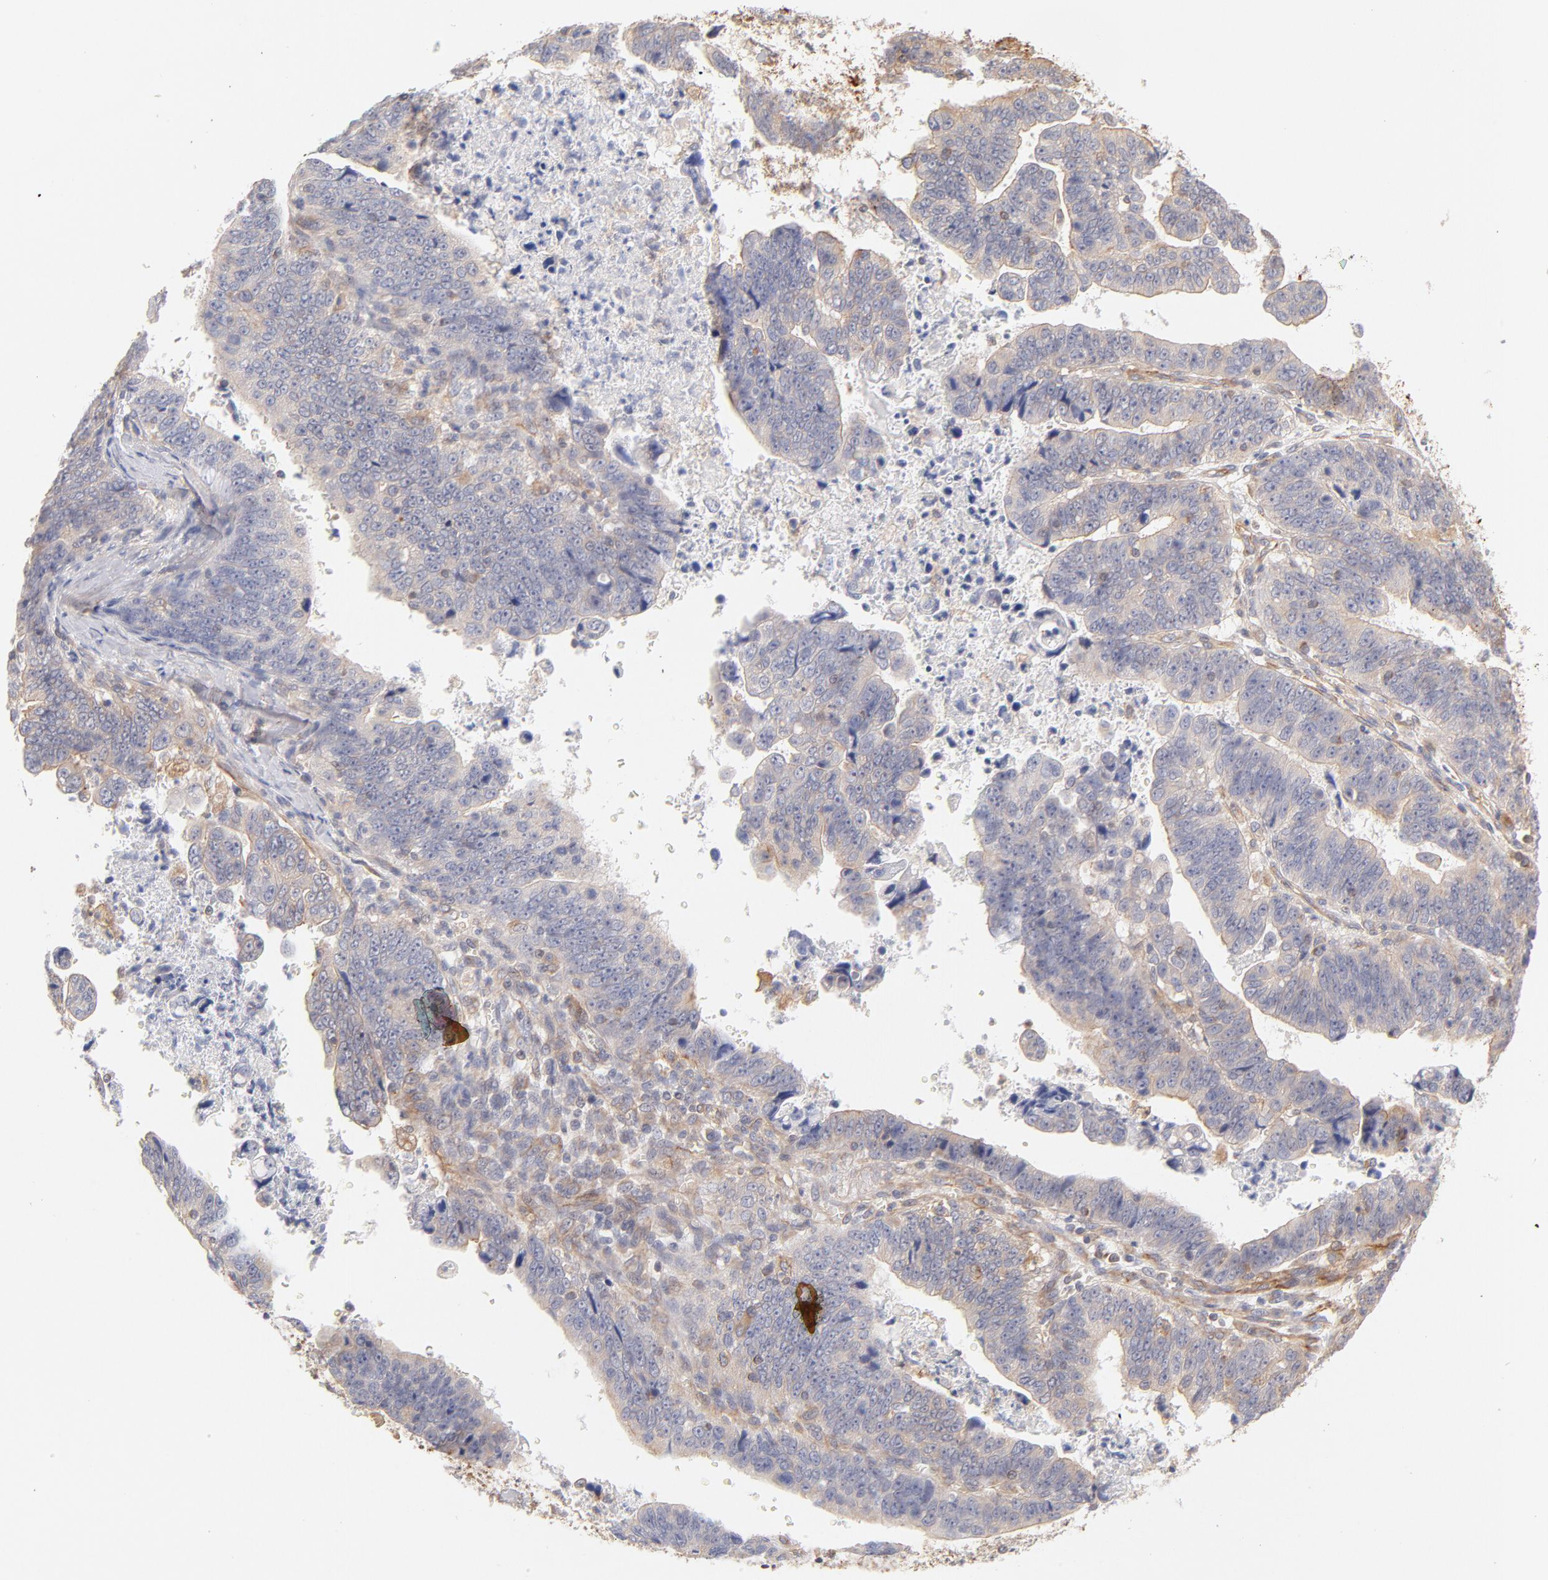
{"staining": {"intensity": "weak", "quantity": "25%-75%", "location": "cytoplasmic/membranous"}, "tissue": "stomach cancer", "cell_type": "Tumor cells", "image_type": "cancer", "snomed": [{"axis": "morphology", "description": "Adenocarcinoma, NOS"}, {"axis": "topography", "description": "Stomach, upper"}], "caption": "Protein analysis of stomach adenocarcinoma tissue reveals weak cytoplasmic/membranous expression in approximately 25%-75% of tumor cells.", "gene": "LDLRAP1", "patient": {"sex": "female", "age": 50}}